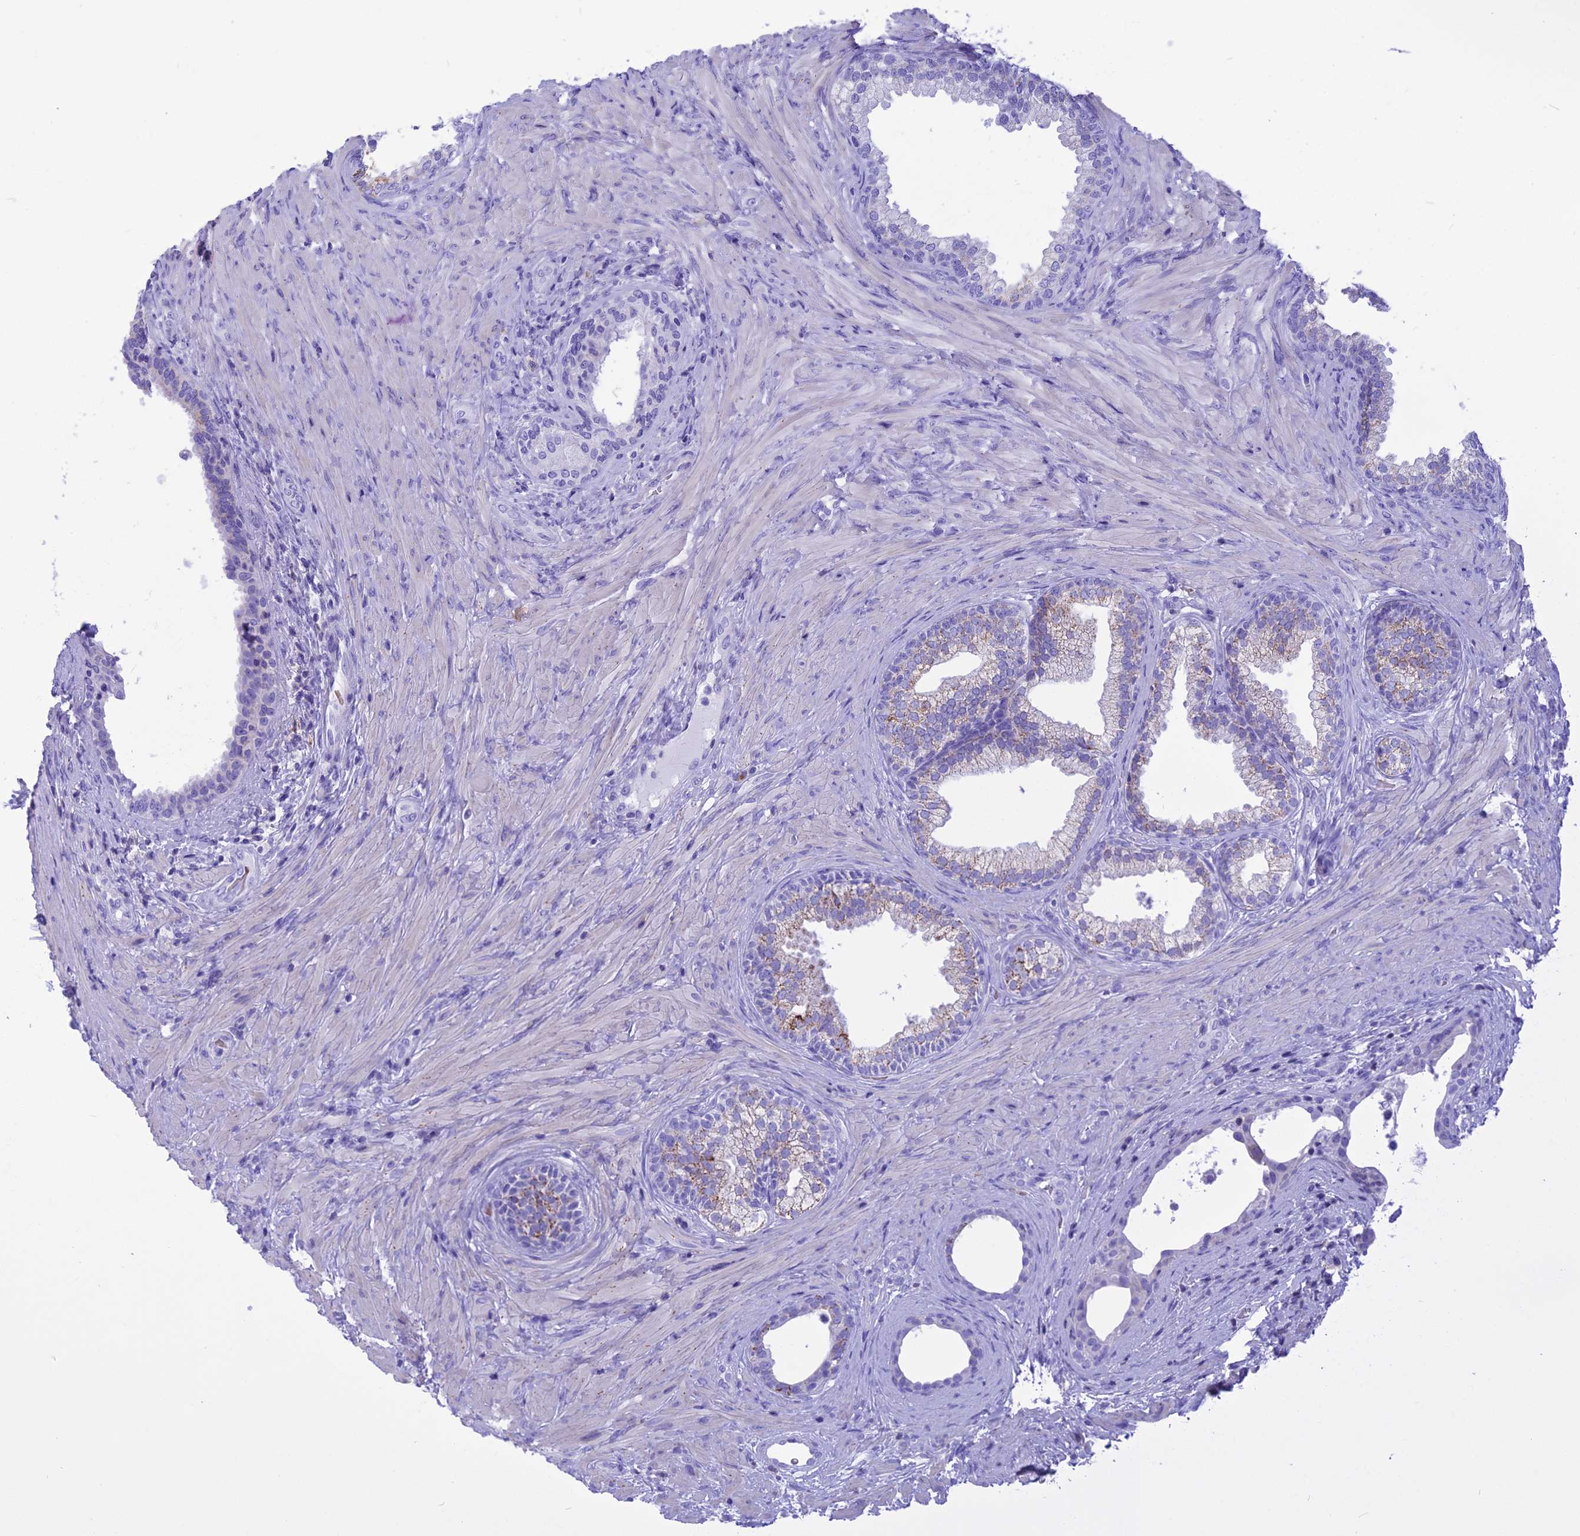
{"staining": {"intensity": "moderate", "quantity": "25%-75%", "location": "cytoplasmic/membranous"}, "tissue": "prostate", "cell_type": "Glandular cells", "image_type": "normal", "snomed": [{"axis": "morphology", "description": "Normal tissue, NOS"}, {"axis": "topography", "description": "Prostate"}], "caption": "Immunohistochemical staining of benign human prostate shows medium levels of moderate cytoplasmic/membranous positivity in about 25%-75% of glandular cells. (DAB = brown stain, brightfield microscopy at high magnification).", "gene": "GLYATL1B", "patient": {"sex": "male", "age": 76}}